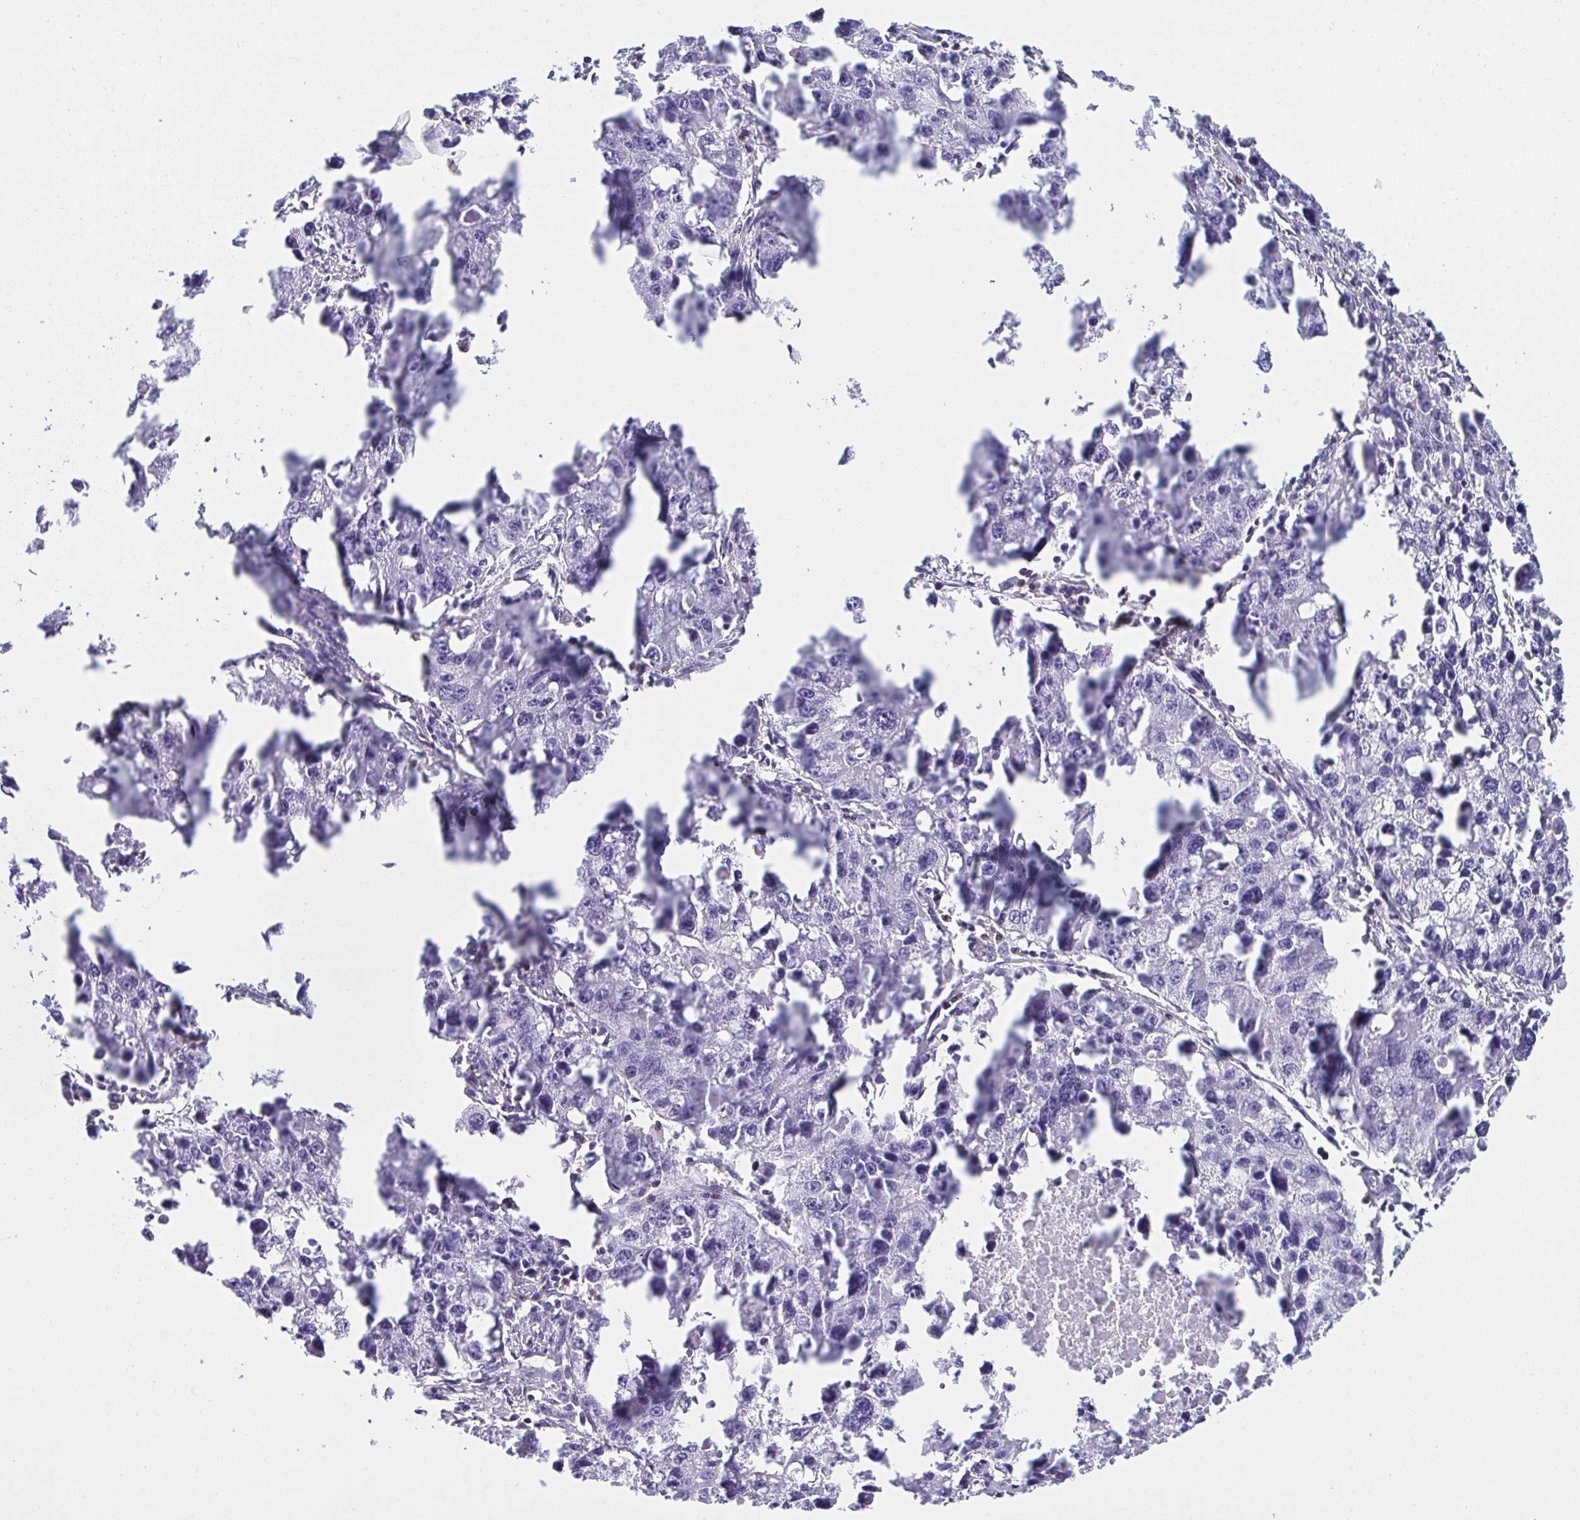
{"staining": {"intensity": "negative", "quantity": "none", "location": "none"}, "tissue": "lung cancer", "cell_type": "Tumor cells", "image_type": "cancer", "snomed": [{"axis": "morphology", "description": "Adenocarcinoma, NOS"}, {"axis": "topography", "description": "Lung"}], "caption": "This is an immunohistochemistry photomicrograph of lung adenocarcinoma. There is no expression in tumor cells.", "gene": "SPN", "patient": {"sex": "female", "age": 51}}